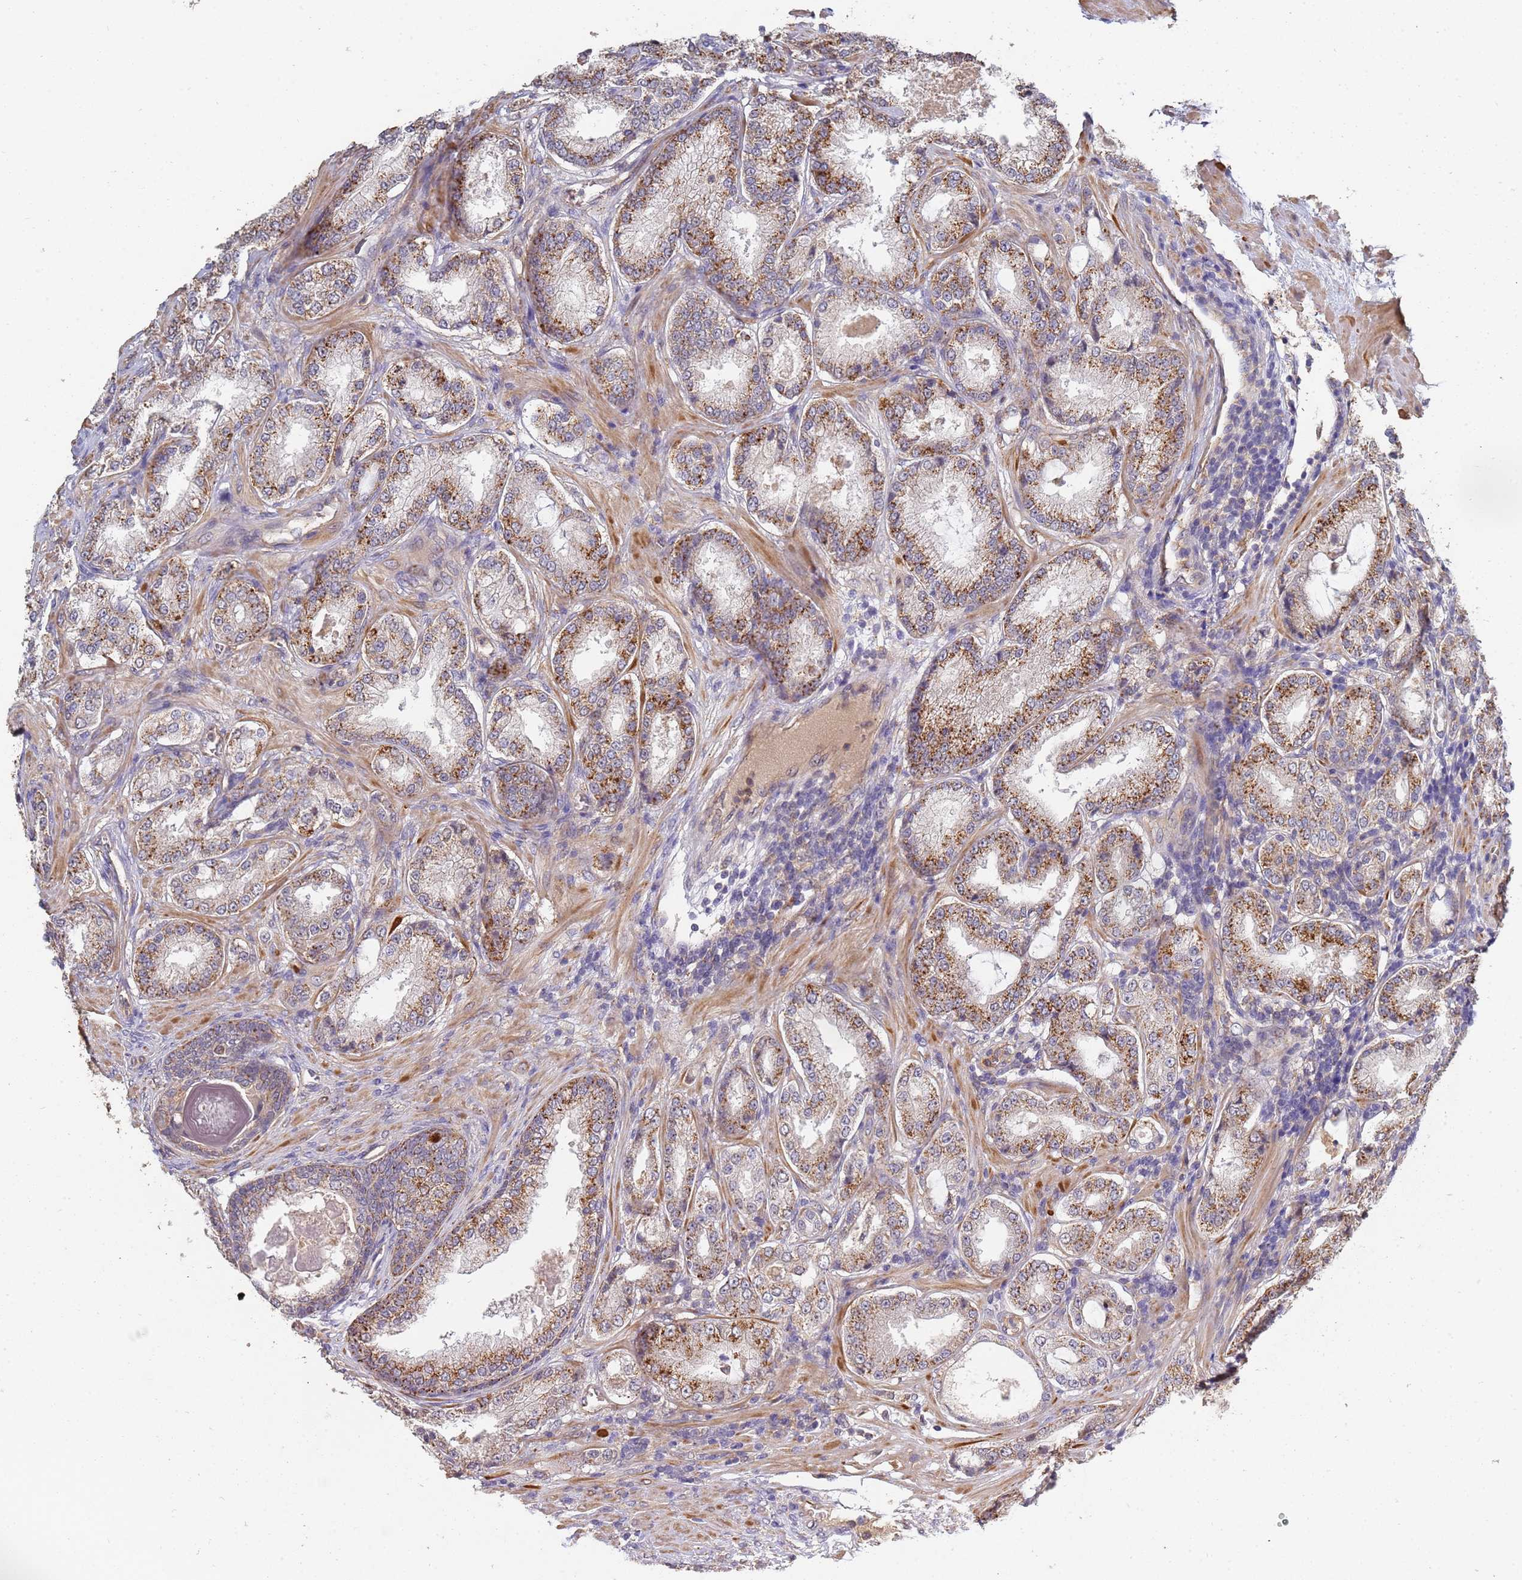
{"staining": {"intensity": "moderate", "quantity": ">75%", "location": "cytoplasmic/membranous"}, "tissue": "prostate cancer", "cell_type": "Tumor cells", "image_type": "cancer", "snomed": [{"axis": "morphology", "description": "Adenocarcinoma, Low grade"}, {"axis": "topography", "description": "Prostate"}], "caption": "Prostate cancer stained with DAB immunohistochemistry displays medium levels of moderate cytoplasmic/membranous expression in about >75% of tumor cells.", "gene": "ABCB6", "patient": {"sex": "male", "age": 59}}